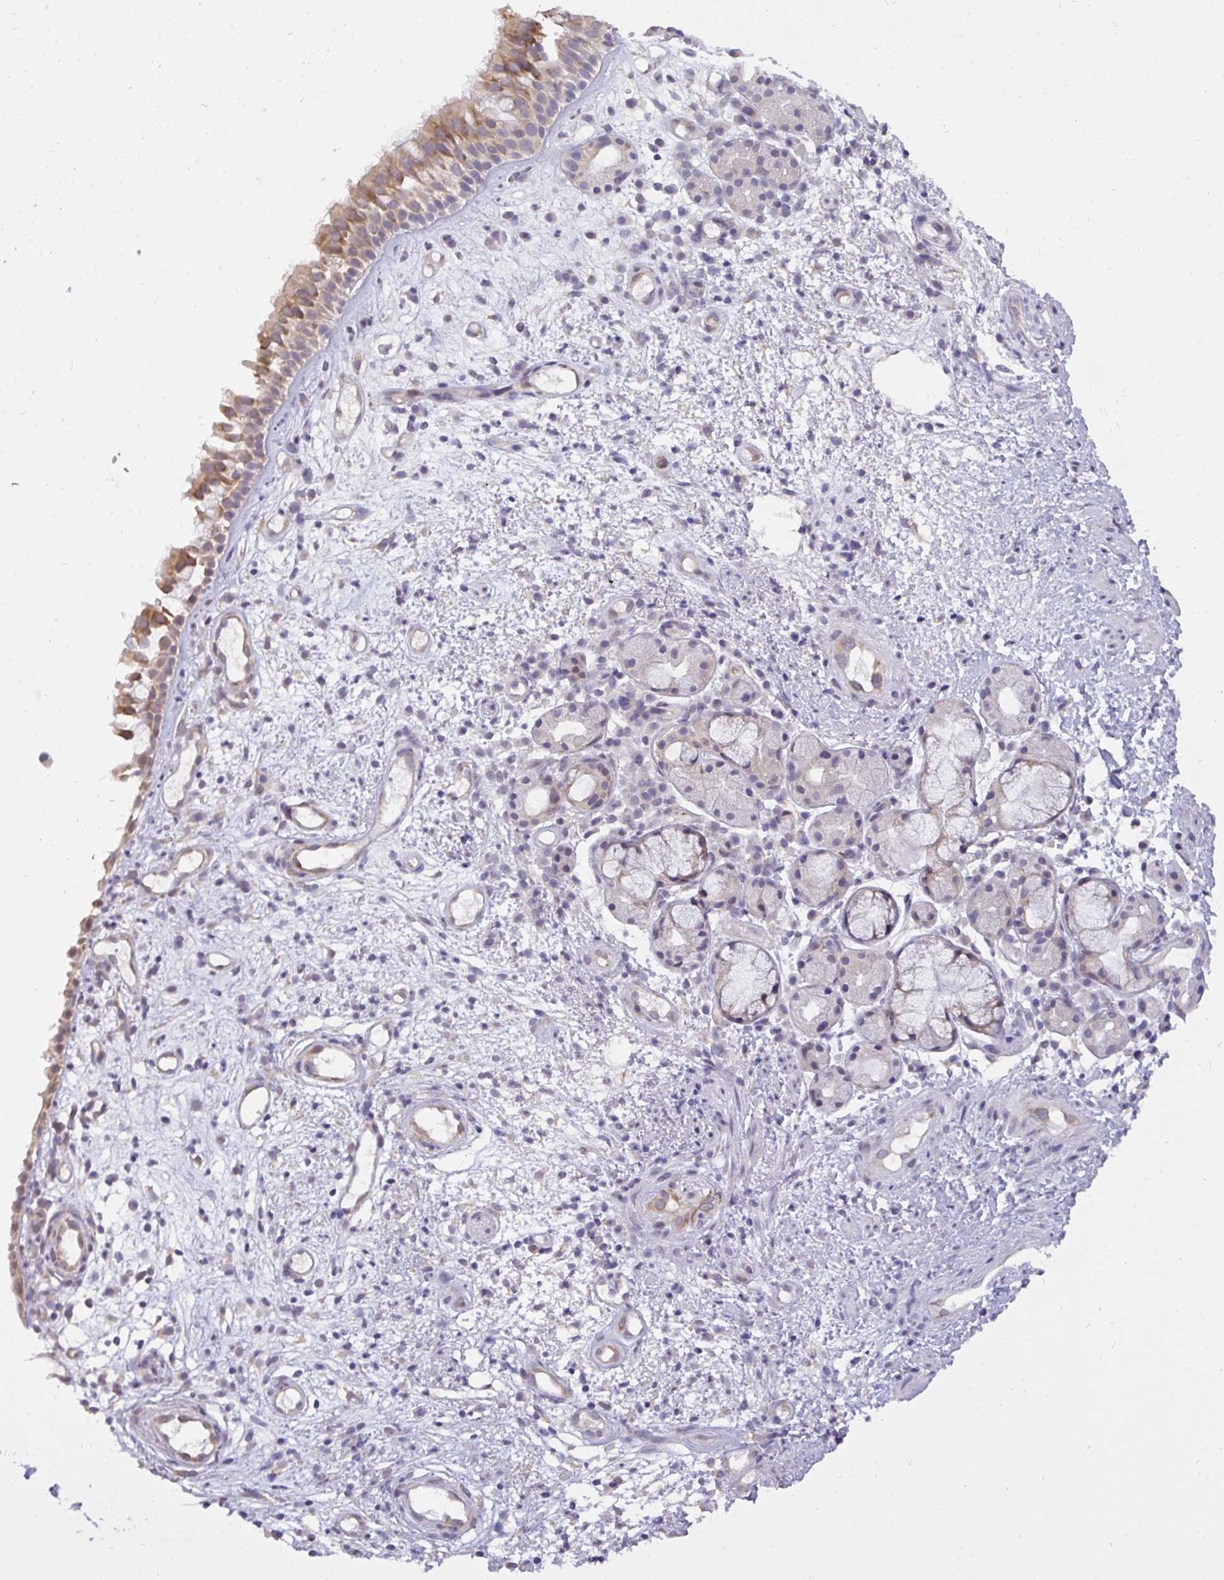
{"staining": {"intensity": "moderate", "quantity": ">75%", "location": "cytoplasmic/membranous"}, "tissue": "nasopharynx", "cell_type": "Respiratory epithelial cells", "image_type": "normal", "snomed": [{"axis": "morphology", "description": "Normal tissue, NOS"}, {"axis": "morphology", "description": "Inflammation, NOS"}, {"axis": "topography", "description": "Nasopharynx"}], "caption": "The micrograph displays staining of unremarkable nasopharynx, revealing moderate cytoplasmic/membranous protein staining (brown color) within respiratory epithelial cells.", "gene": "VGLL3", "patient": {"sex": "male", "age": 54}}